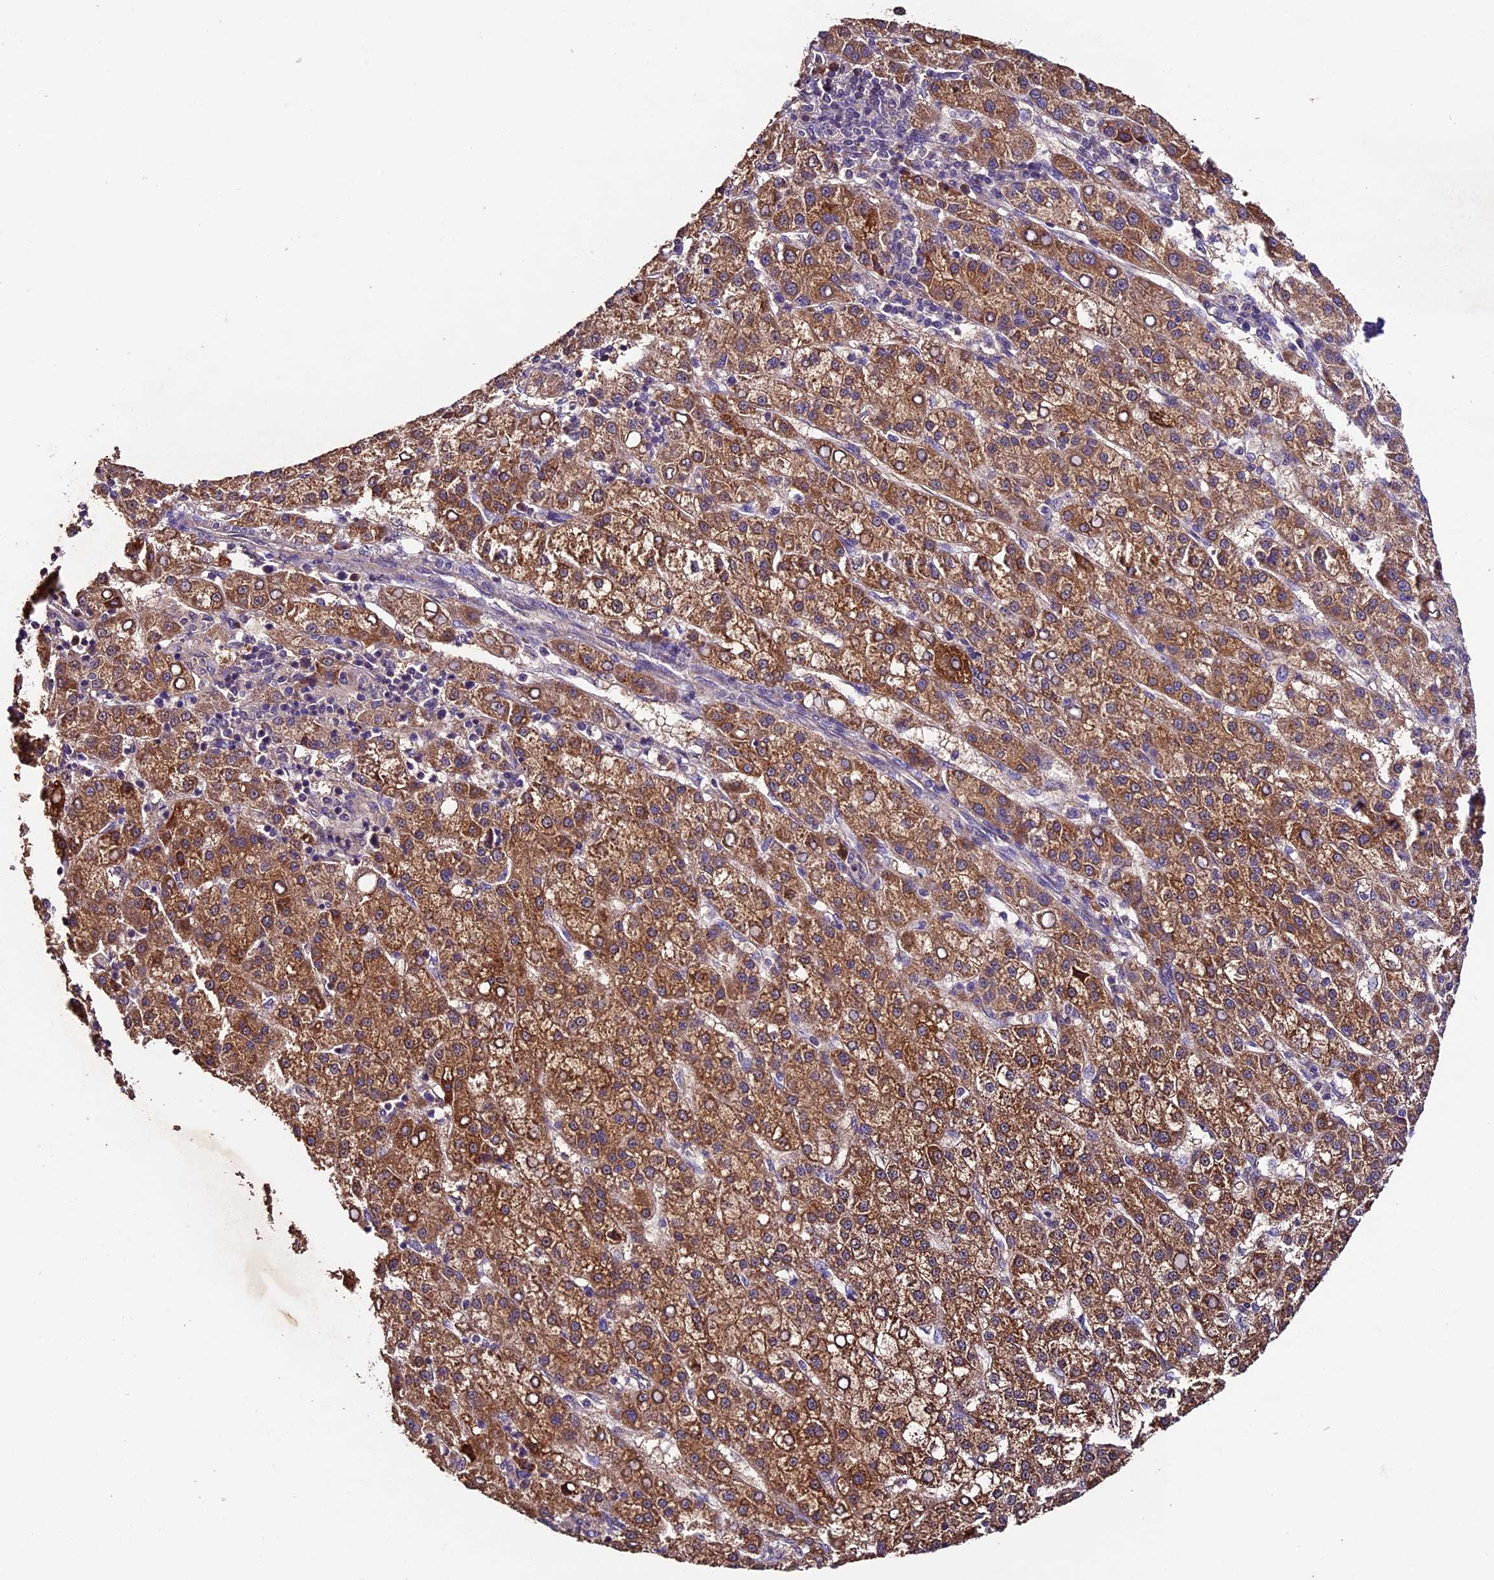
{"staining": {"intensity": "strong", "quantity": ">75%", "location": "cytoplasmic/membranous"}, "tissue": "liver cancer", "cell_type": "Tumor cells", "image_type": "cancer", "snomed": [{"axis": "morphology", "description": "Carcinoma, Hepatocellular, NOS"}, {"axis": "topography", "description": "Liver"}], "caption": "Protein analysis of liver cancer (hepatocellular carcinoma) tissue reveals strong cytoplasmic/membranous positivity in approximately >75% of tumor cells. (IHC, brightfield microscopy, high magnification).", "gene": "SBNO2", "patient": {"sex": "female", "age": 58}}